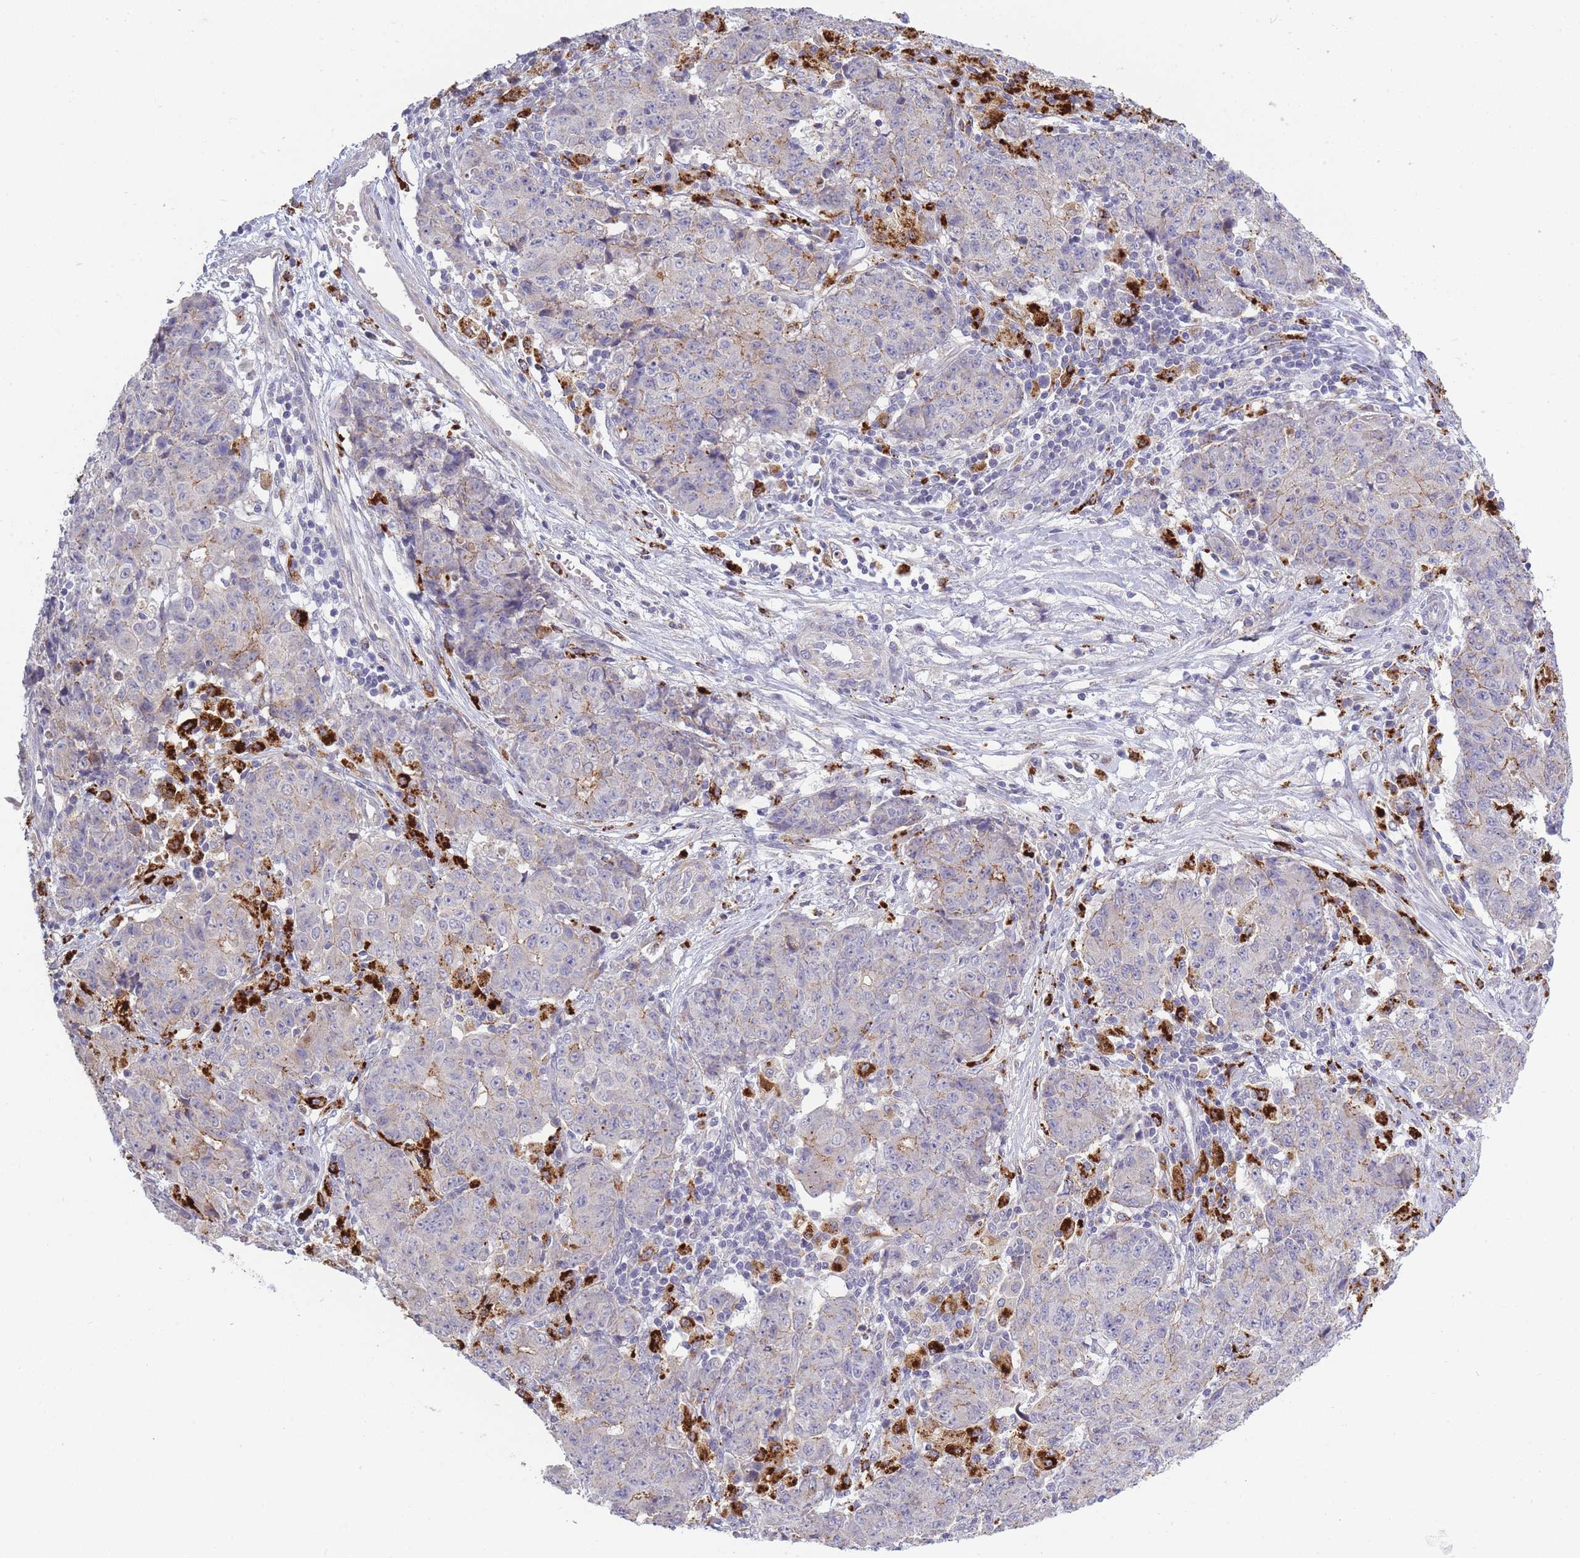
{"staining": {"intensity": "negative", "quantity": "none", "location": "none"}, "tissue": "ovarian cancer", "cell_type": "Tumor cells", "image_type": "cancer", "snomed": [{"axis": "morphology", "description": "Carcinoma, endometroid"}, {"axis": "topography", "description": "Ovary"}], "caption": "The IHC photomicrograph has no significant expression in tumor cells of ovarian endometroid carcinoma tissue.", "gene": "TRIM61", "patient": {"sex": "female", "age": 42}}